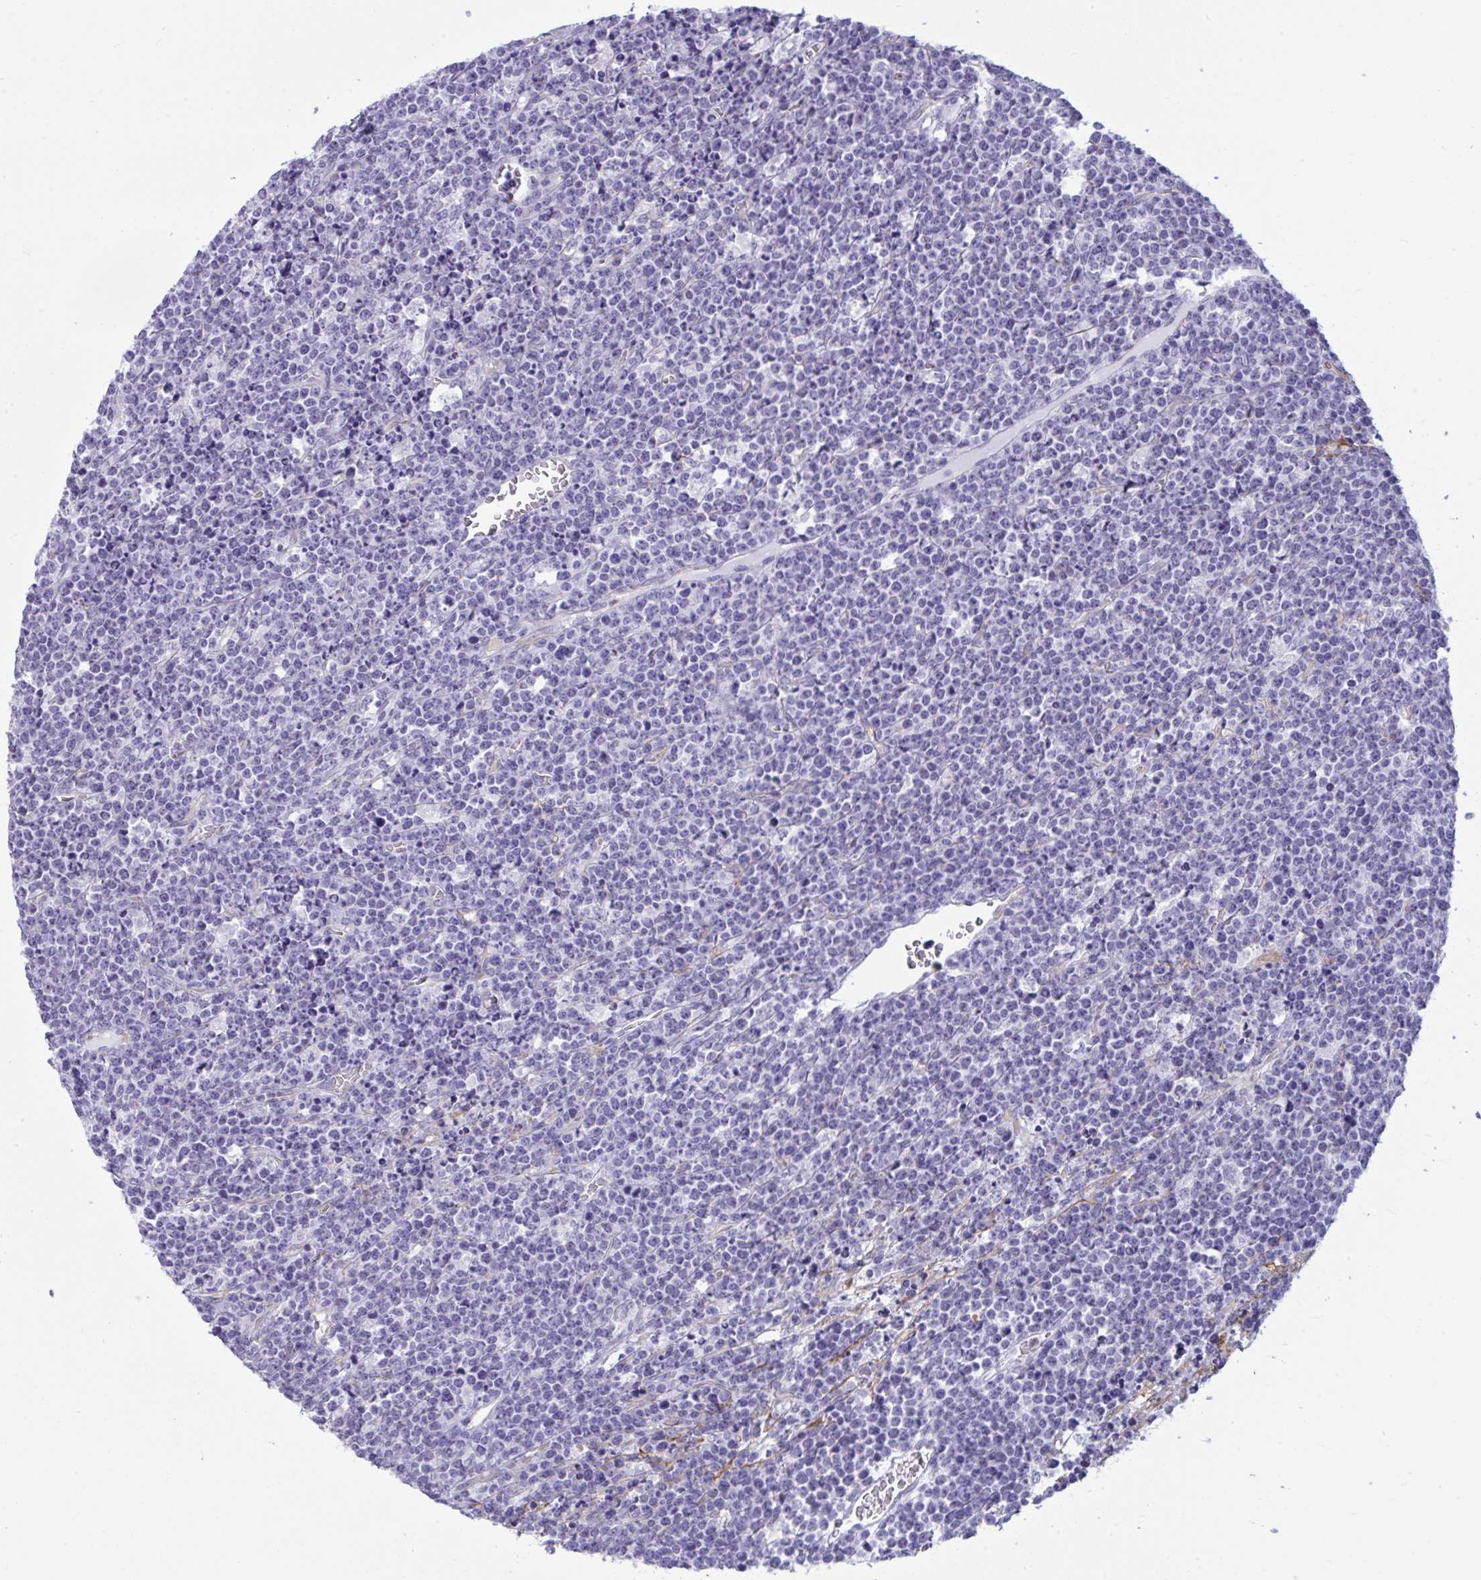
{"staining": {"intensity": "negative", "quantity": "none", "location": "none"}, "tissue": "lymphoma", "cell_type": "Tumor cells", "image_type": "cancer", "snomed": [{"axis": "morphology", "description": "Malignant lymphoma, non-Hodgkin's type, High grade"}, {"axis": "topography", "description": "Ovary"}], "caption": "This is an immunohistochemistry (IHC) image of human high-grade malignant lymphoma, non-Hodgkin's type. There is no expression in tumor cells.", "gene": "MYH10", "patient": {"sex": "female", "age": 56}}